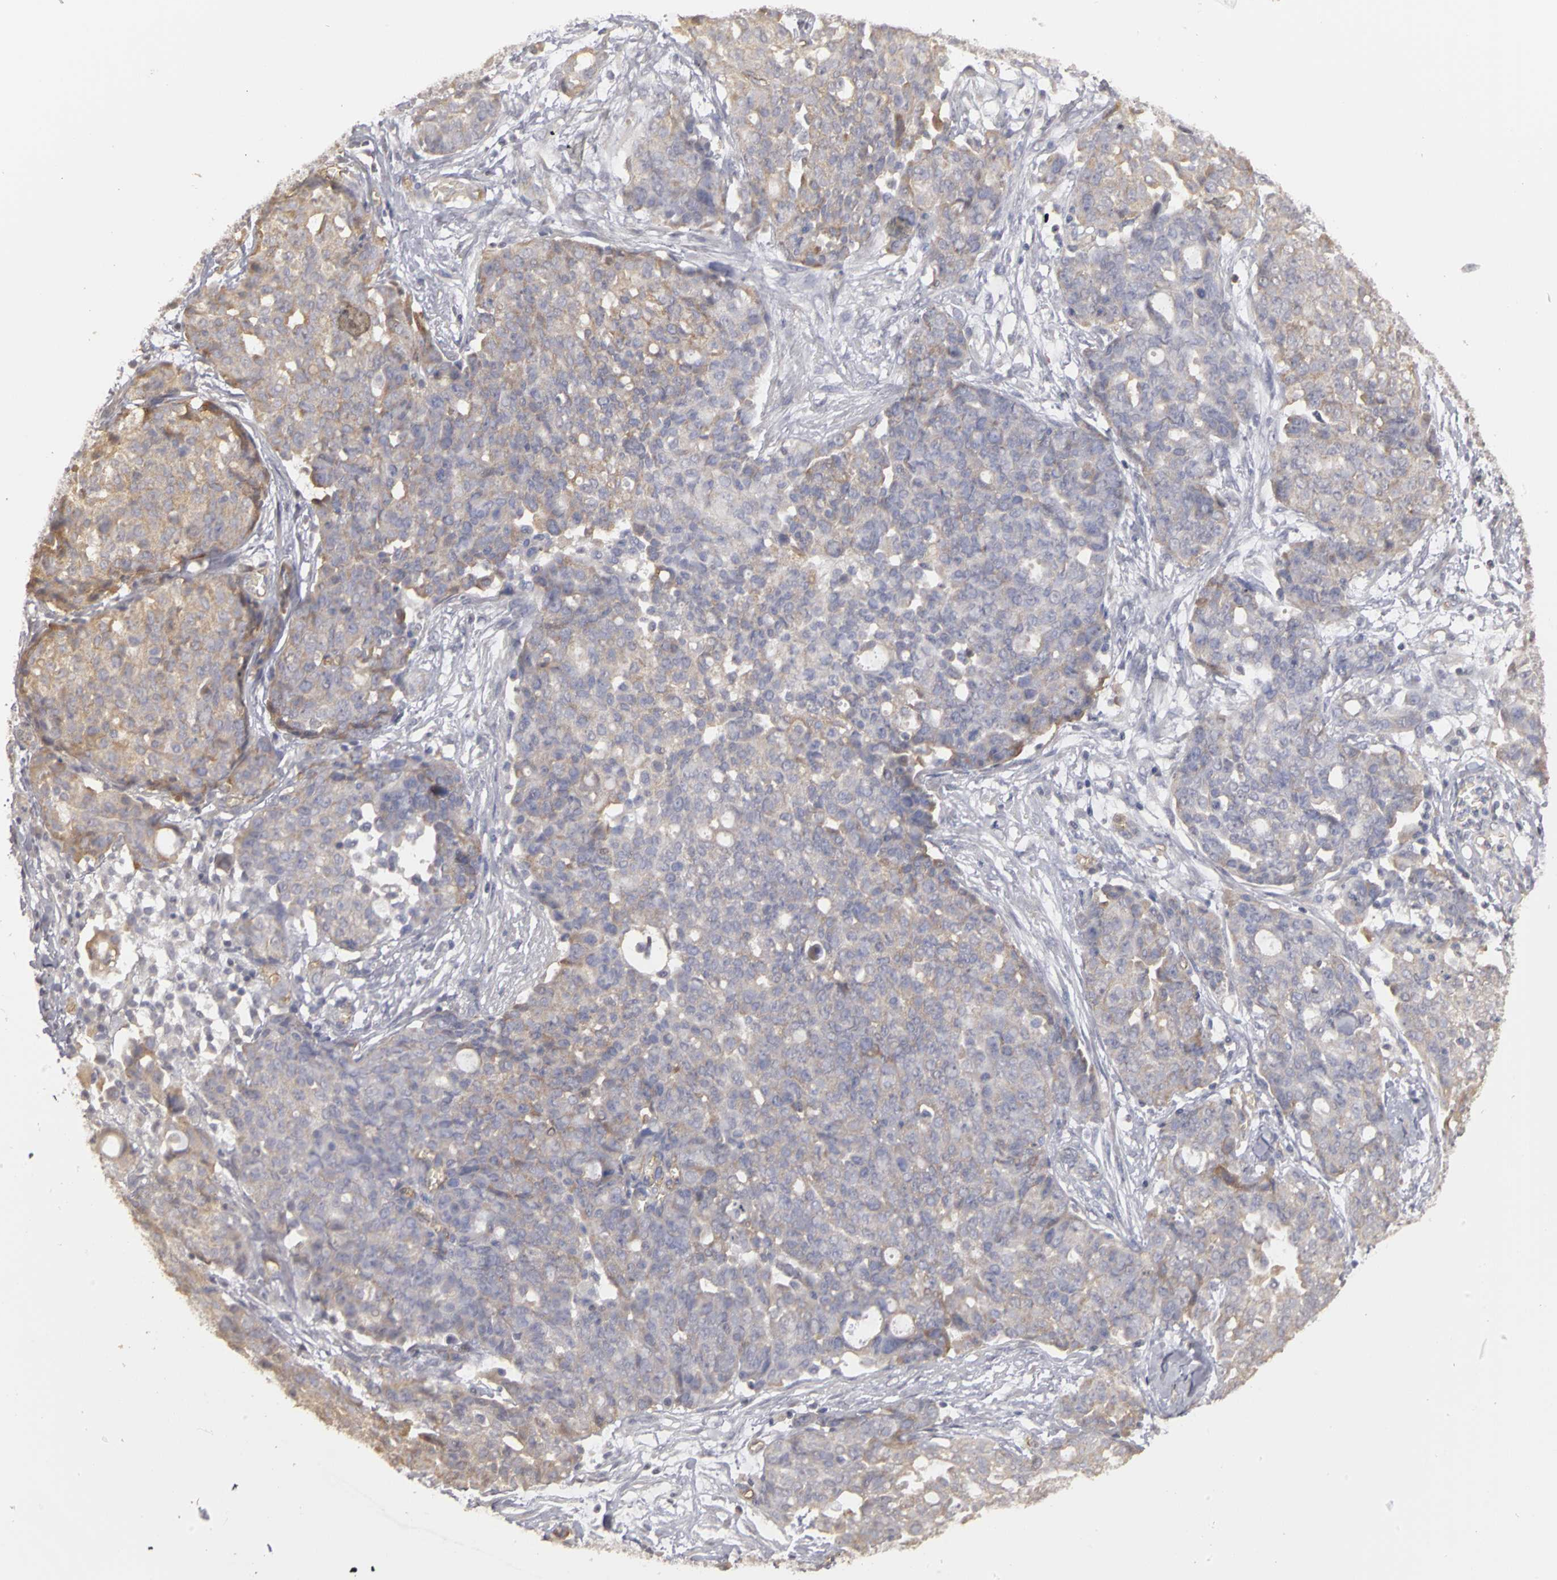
{"staining": {"intensity": "weak", "quantity": ">75%", "location": "cytoplasmic/membranous"}, "tissue": "ovarian cancer", "cell_type": "Tumor cells", "image_type": "cancer", "snomed": [{"axis": "morphology", "description": "Cystadenocarcinoma, serous, NOS"}, {"axis": "topography", "description": "Soft tissue"}, {"axis": "topography", "description": "Ovary"}], "caption": "High-magnification brightfield microscopy of ovarian cancer (serous cystadenocarcinoma) stained with DAB (3,3'-diaminobenzidine) (brown) and counterstained with hematoxylin (blue). tumor cells exhibit weak cytoplasmic/membranous positivity is seen in approximately>75% of cells.", "gene": "PLEKHA1", "patient": {"sex": "female", "age": 57}}